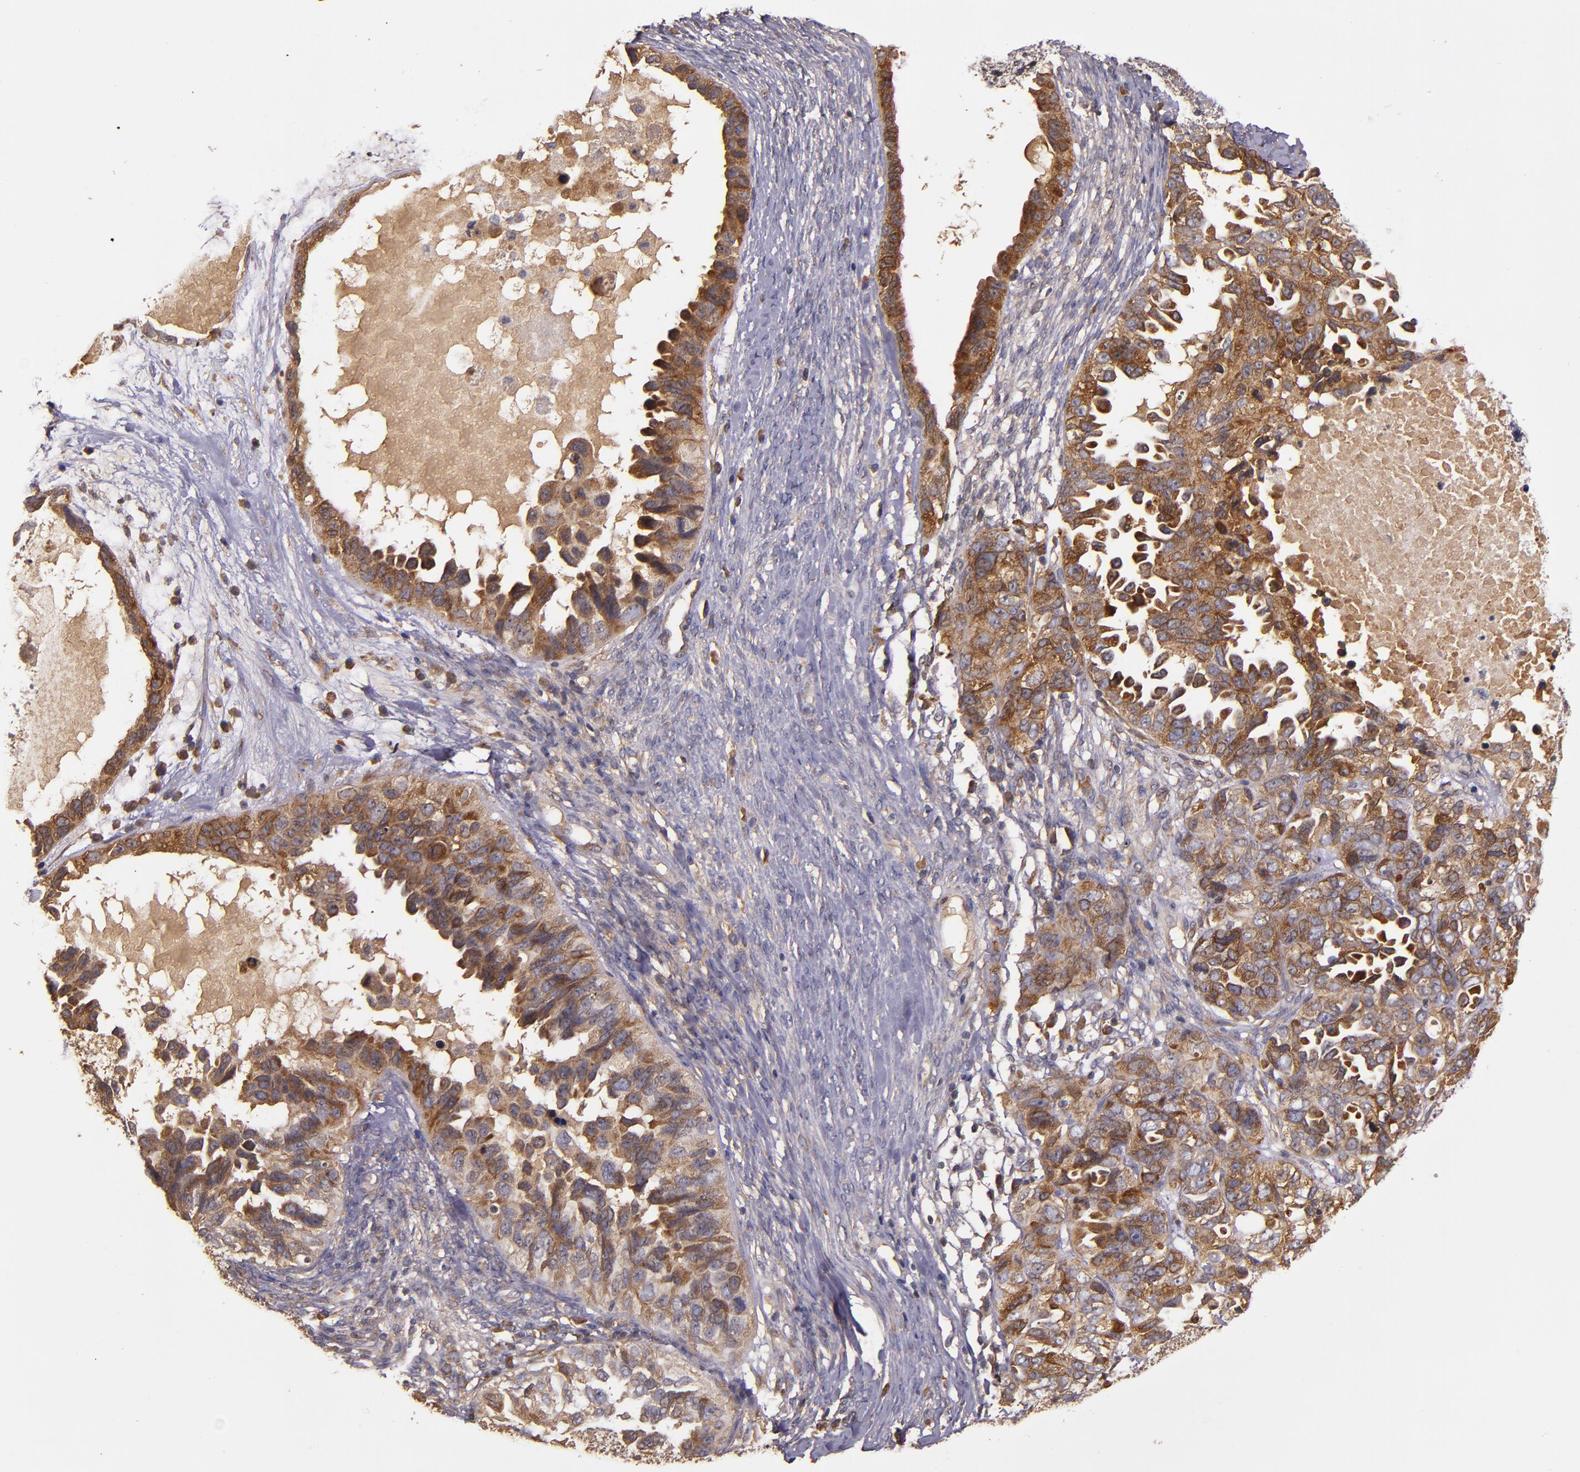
{"staining": {"intensity": "moderate", "quantity": ">75%", "location": "cytoplasmic/membranous"}, "tissue": "ovarian cancer", "cell_type": "Tumor cells", "image_type": "cancer", "snomed": [{"axis": "morphology", "description": "Cystadenocarcinoma, serous, NOS"}, {"axis": "topography", "description": "Ovary"}], "caption": "About >75% of tumor cells in human ovarian serous cystadenocarcinoma reveal moderate cytoplasmic/membranous protein expression as visualized by brown immunohistochemical staining.", "gene": "PRAF2", "patient": {"sex": "female", "age": 82}}